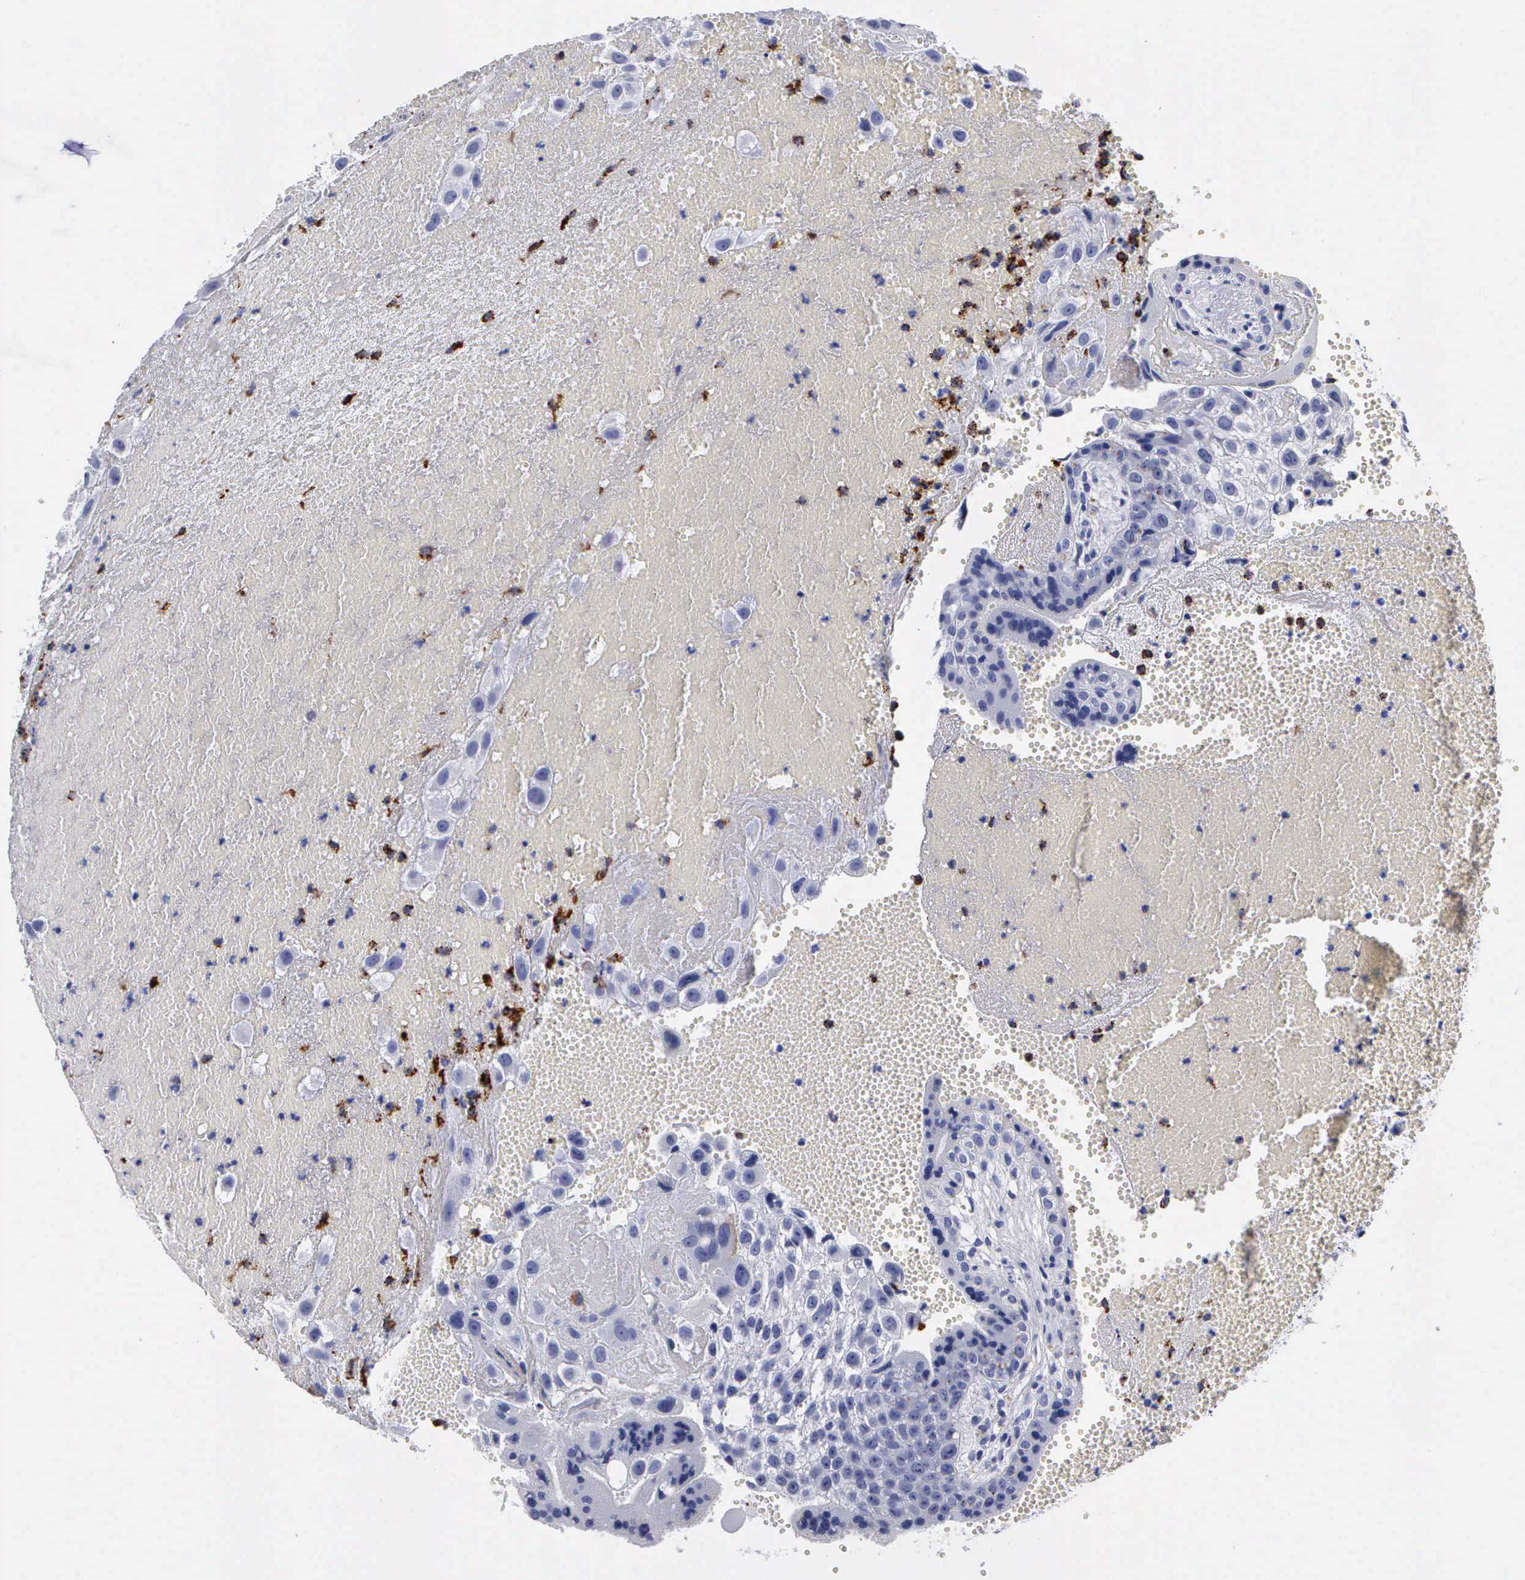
{"staining": {"intensity": "negative", "quantity": "none", "location": "none"}, "tissue": "placenta", "cell_type": "Decidual cells", "image_type": "normal", "snomed": [{"axis": "morphology", "description": "Normal tissue, NOS"}, {"axis": "topography", "description": "Placenta"}], "caption": "DAB immunohistochemical staining of unremarkable placenta displays no significant staining in decidual cells.", "gene": "CTSH", "patient": {"sex": "female", "age": 30}}